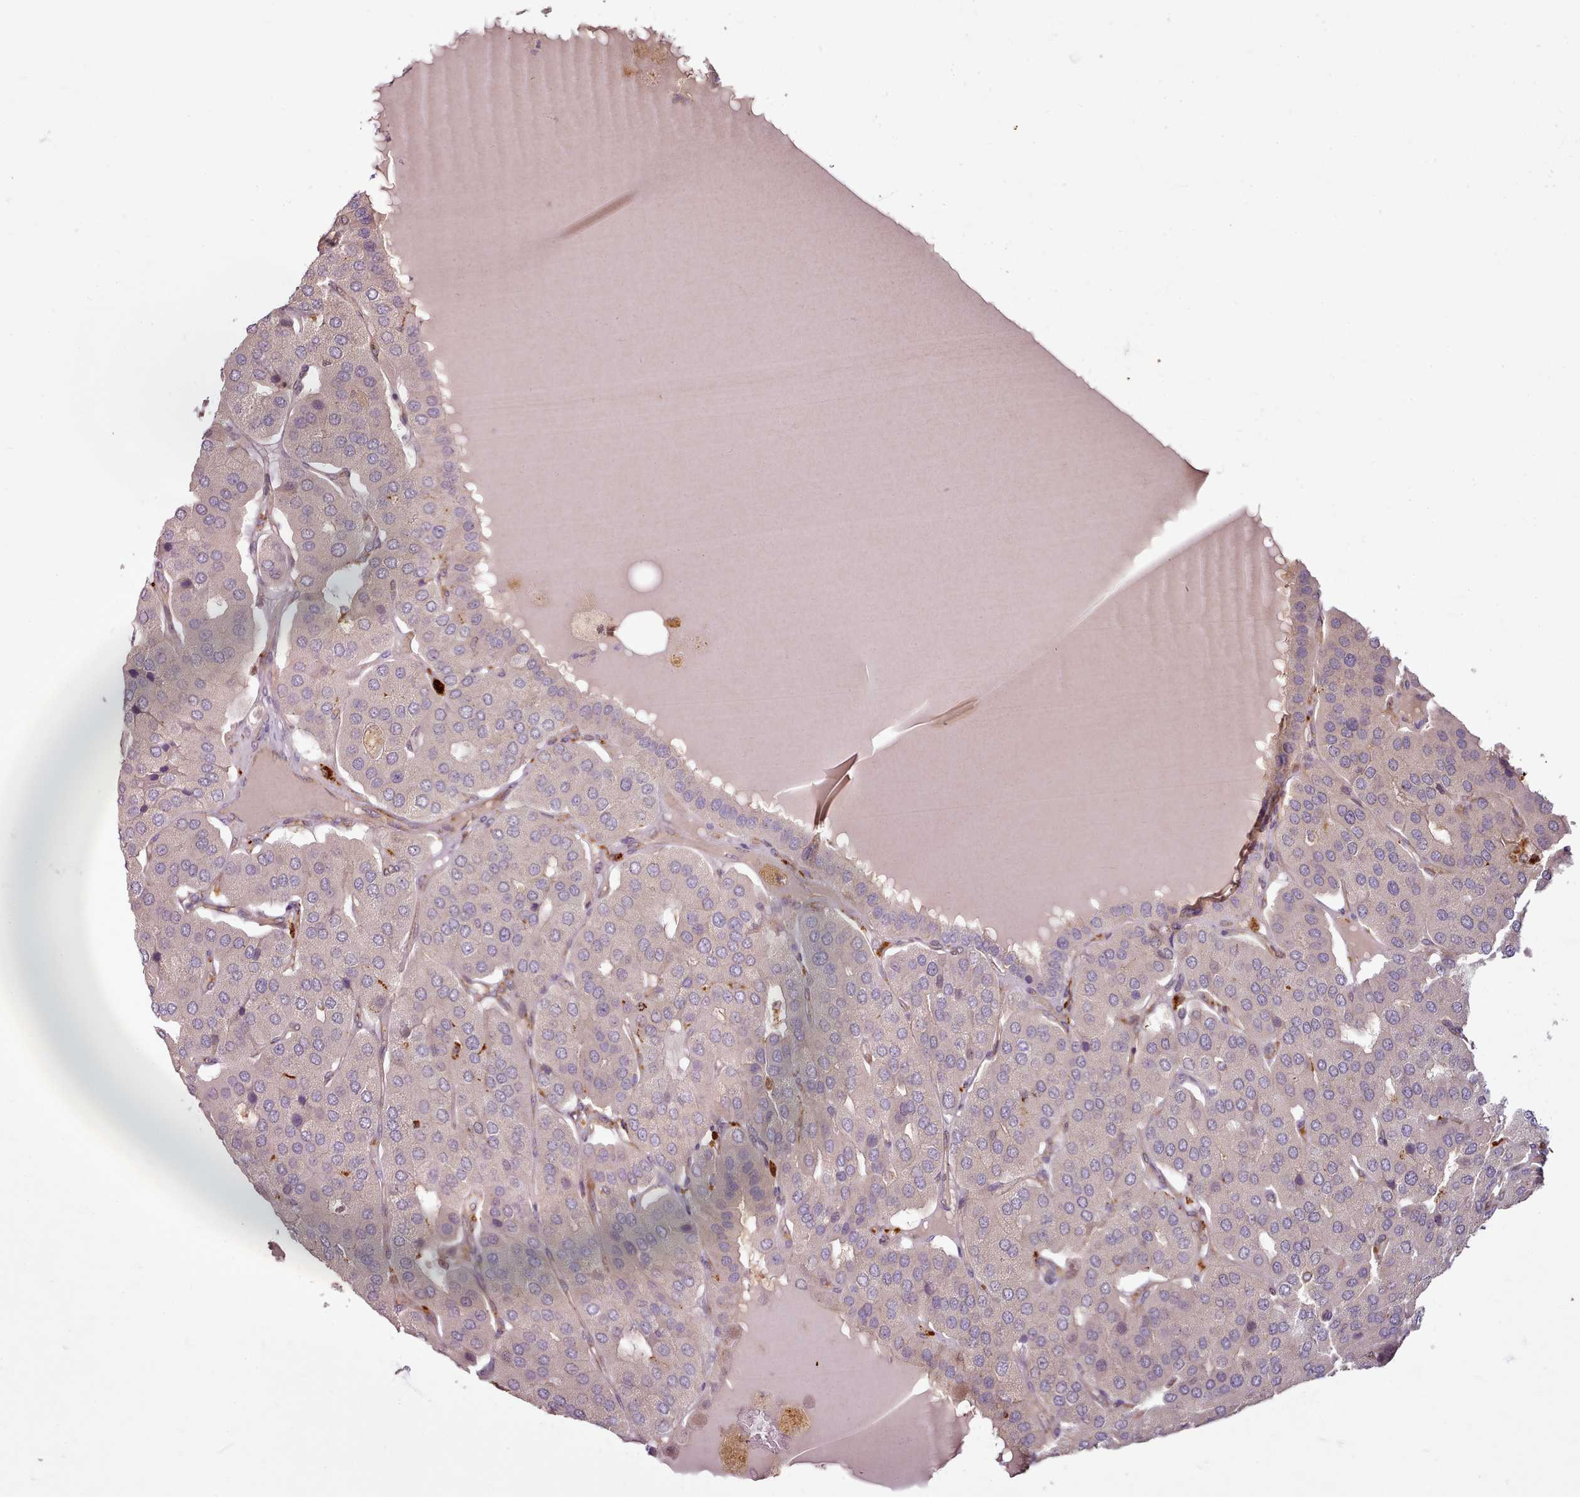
{"staining": {"intensity": "negative", "quantity": "none", "location": "none"}, "tissue": "parathyroid gland", "cell_type": "Glandular cells", "image_type": "normal", "snomed": [{"axis": "morphology", "description": "Normal tissue, NOS"}, {"axis": "morphology", "description": "Adenoma, NOS"}, {"axis": "topography", "description": "Parathyroid gland"}], "caption": "This image is of benign parathyroid gland stained with immunohistochemistry (IHC) to label a protein in brown with the nuclei are counter-stained blue. There is no positivity in glandular cells.", "gene": "C1QTNF5", "patient": {"sex": "female", "age": 86}}